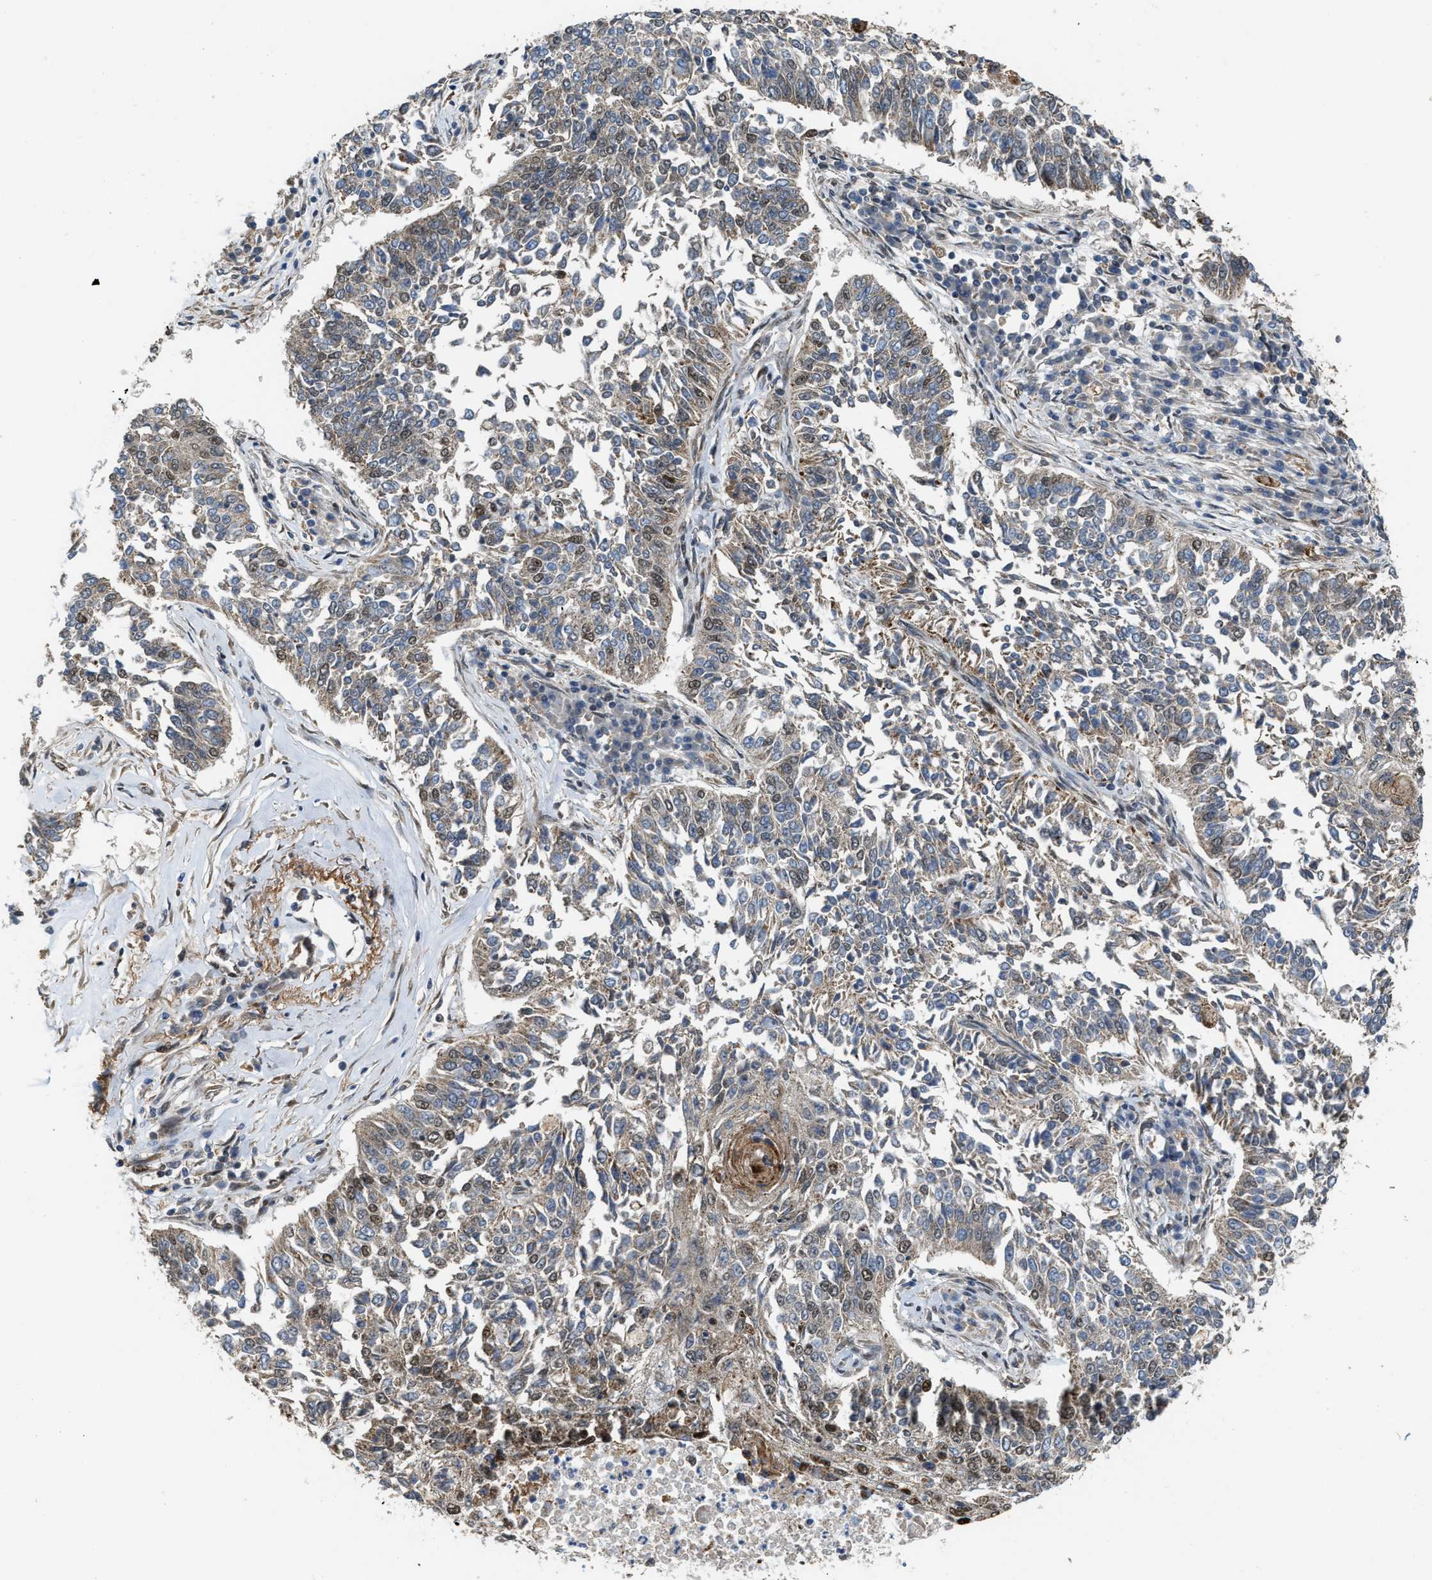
{"staining": {"intensity": "moderate", "quantity": "25%-75%", "location": "nuclear"}, "tissue": "lung cancer", "cell_type": "Tumor cells", "image_type": "cancer", "snomed": [{"axis": "morphology", "description": "Normal tissue, NOS"}, {"axis": "morphology", "description": "Squamous cell carcinoma, NOS"}, {"axis": "topography", "description": "Cartilage tissue"}, {"axis": "topography", "description": "Bronchus"}, {"axis": "topography", "description": "Lung"}], "caption": "Lung cancer (squamous cell carcinoma) stained with DAB immunohistochemistry shows medium levels of moderate nuclear positivity in approximately 25%-75% of tumor cells.", "gene": "ZNF250", "patient": {"sex": "female", "age": 49}}